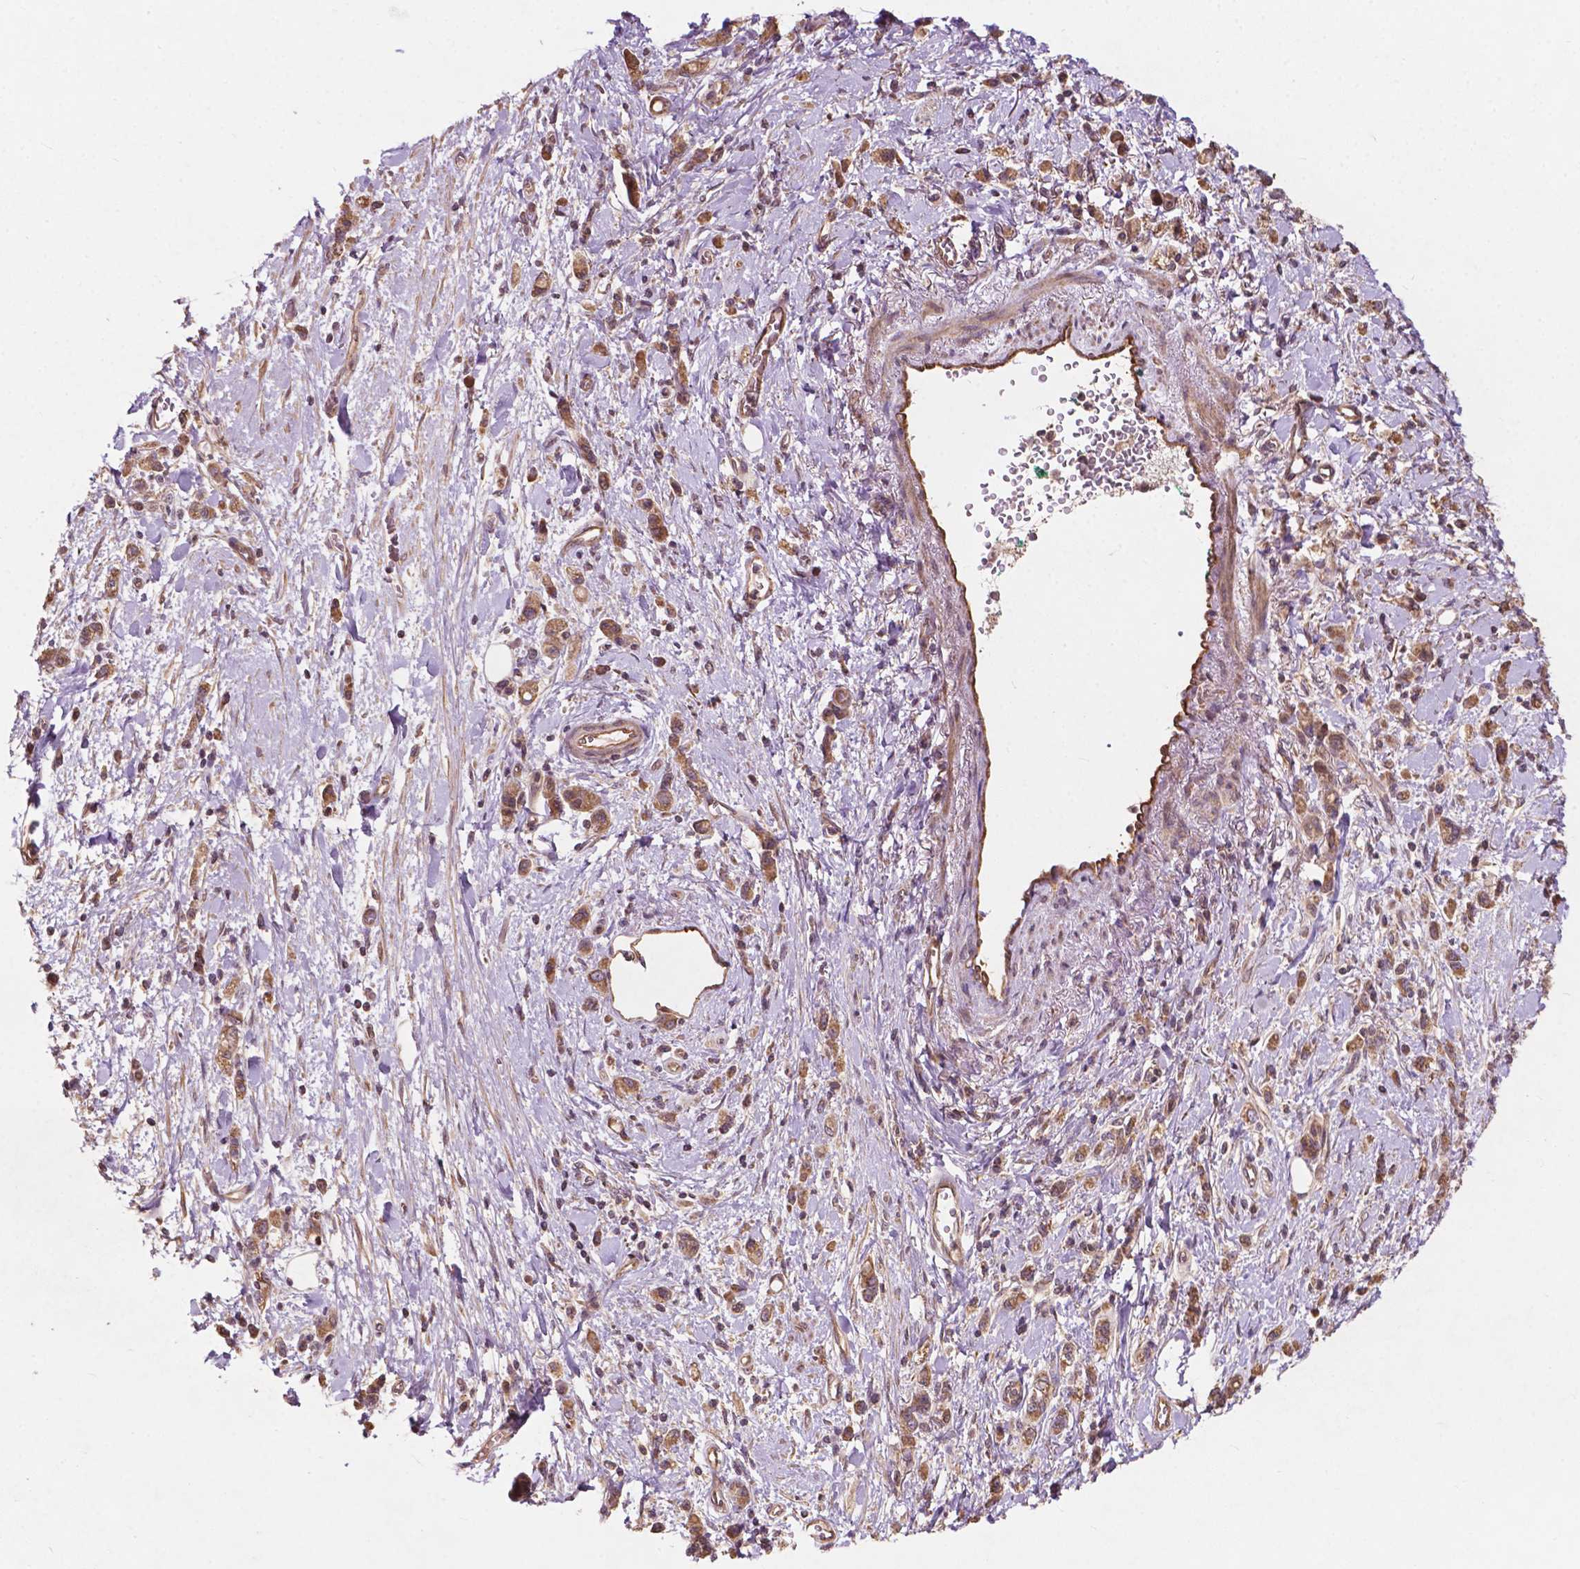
{"staining": {"intensity": "moderate", "quantity": ">75%", "location": "cytoplasmic/membranous"}, "tissue": "stomach cancer", "cell_type": "Tumor cells", "image_type": "cancer", "snomed": [{"axis": "morphology", "description": "Adenocarcinoma, NOS"}, {"axis": "topography", "description": "Stomach"}], "caption": "A micrograph of stomach adenocarcinoma stained for a protein demonstrates moderate cytoplasmic/membranous brown staining in tumor cells.", "gene": "CDC42BPA", "patient": {"sex": "male", "age": 77}}